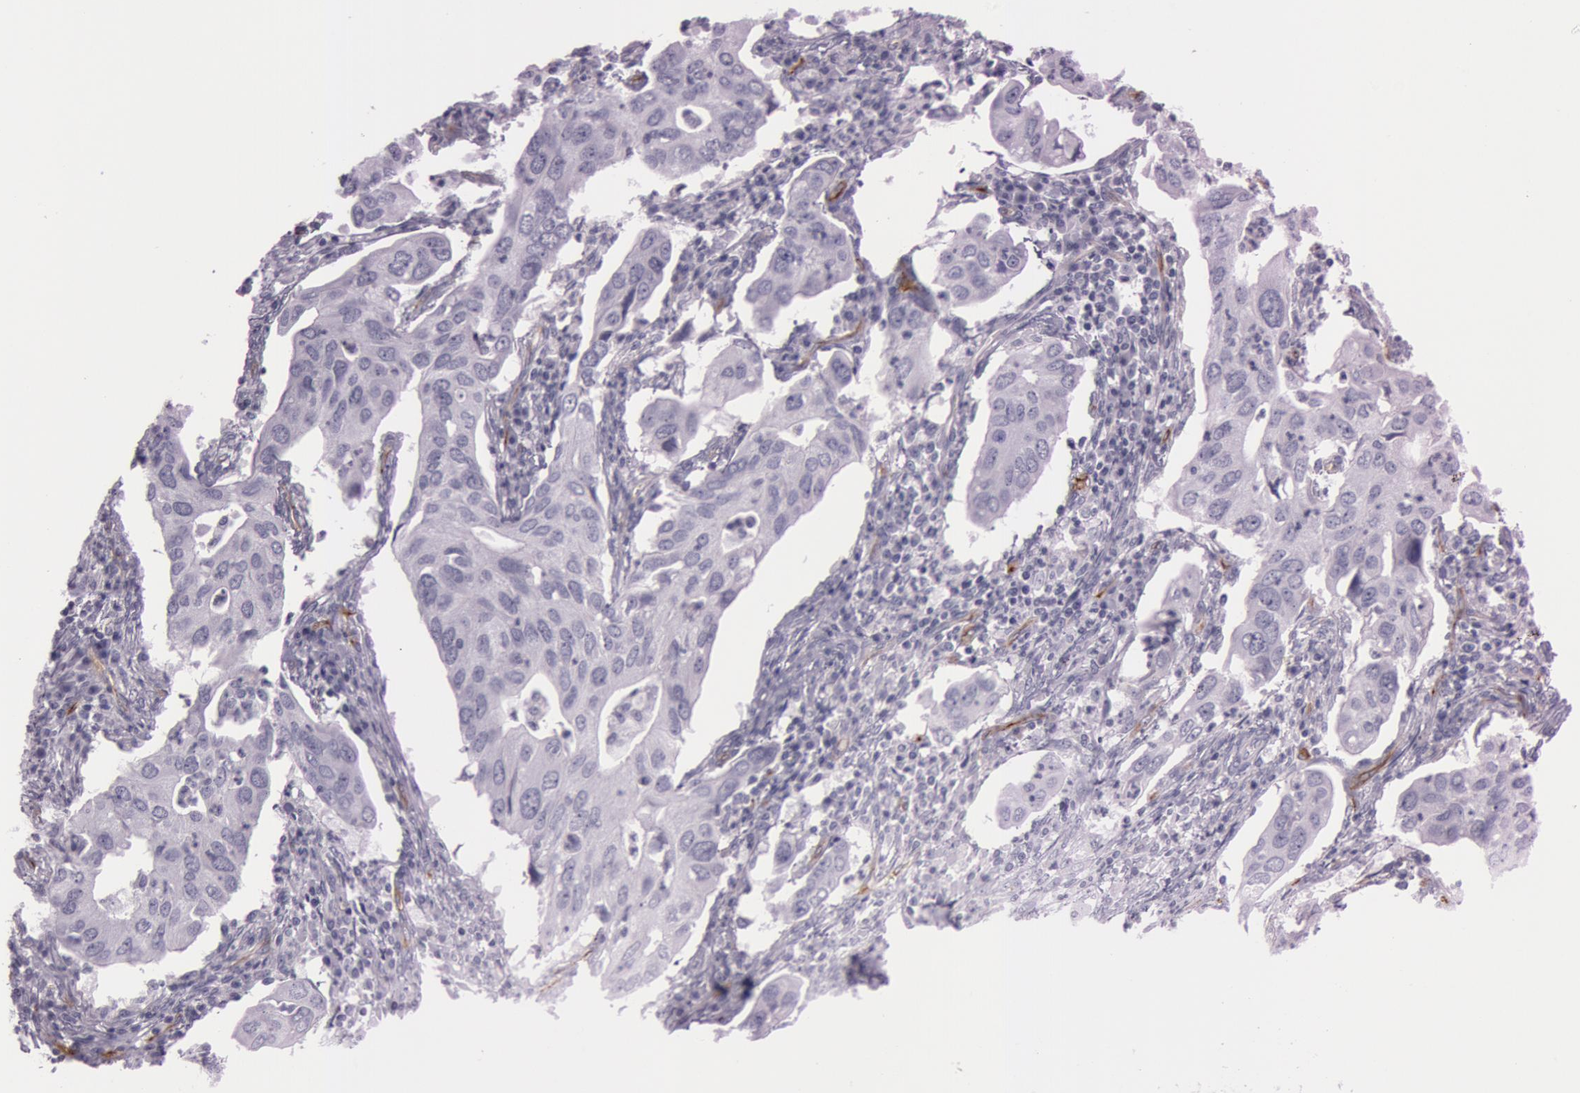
{"staining": {"intensity": "negative", "quantity": "none", "location": "none"}, "tissue": "lung cancer", "cell_type": "Tumor cells", "image_type": "cancer", "snomed": [{"axis": "morphology", "description": "Adenocarcinoma, NOS"}, {"axis": "topography", "description": "Lung"}], "caption": "Tumor cells show no significant protein staining in lung cancer (adenocarcinoma).", "gene": "FOLH1", "patient": {"sex": "male", "age": 48}}